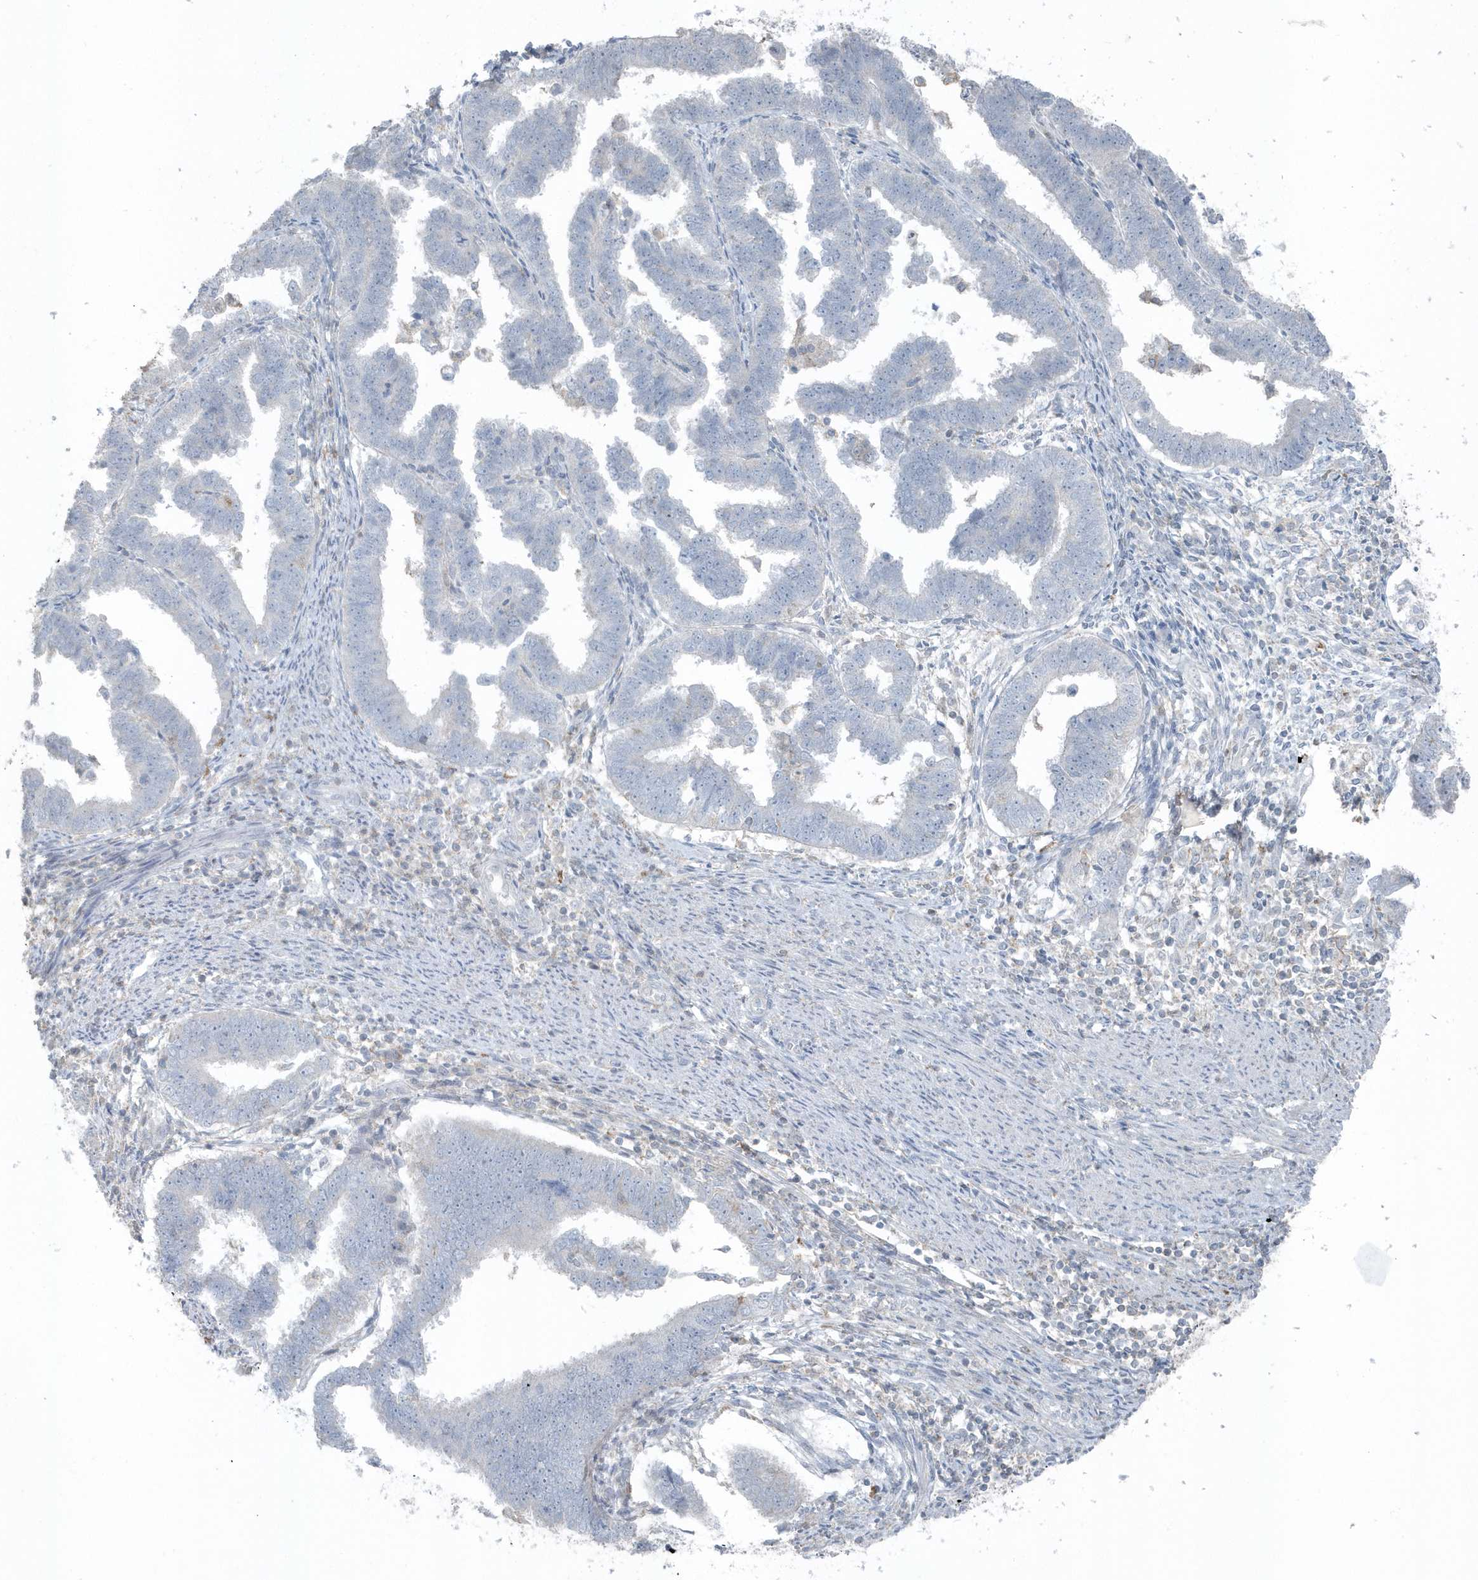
{"staining": {"intensity": "negative", "quantity": "none", "location": "none"}, "tissue": "endometrial cancer", "cell_type": "Tumor cells", "image_type": "cancer", "snomed": [{"axis": "morphology", "description": "Adenocarcinoma, NOS"}, {"axis": "topography", "description": "Endometrium"}], "caption": "Immunohistochemistry micrograph of human endometrial cancer (adenocarcinoma) stained for a protein (brown), which displays no positivity in tumor cells. Brightfield microscopy of immunohistochemistry (IHC) stained with DAB (brown) and hematoxylin (blue), captured at high magnification.", "gene": "ACTC1", "patient": {"sex": "female", "age": 75}}